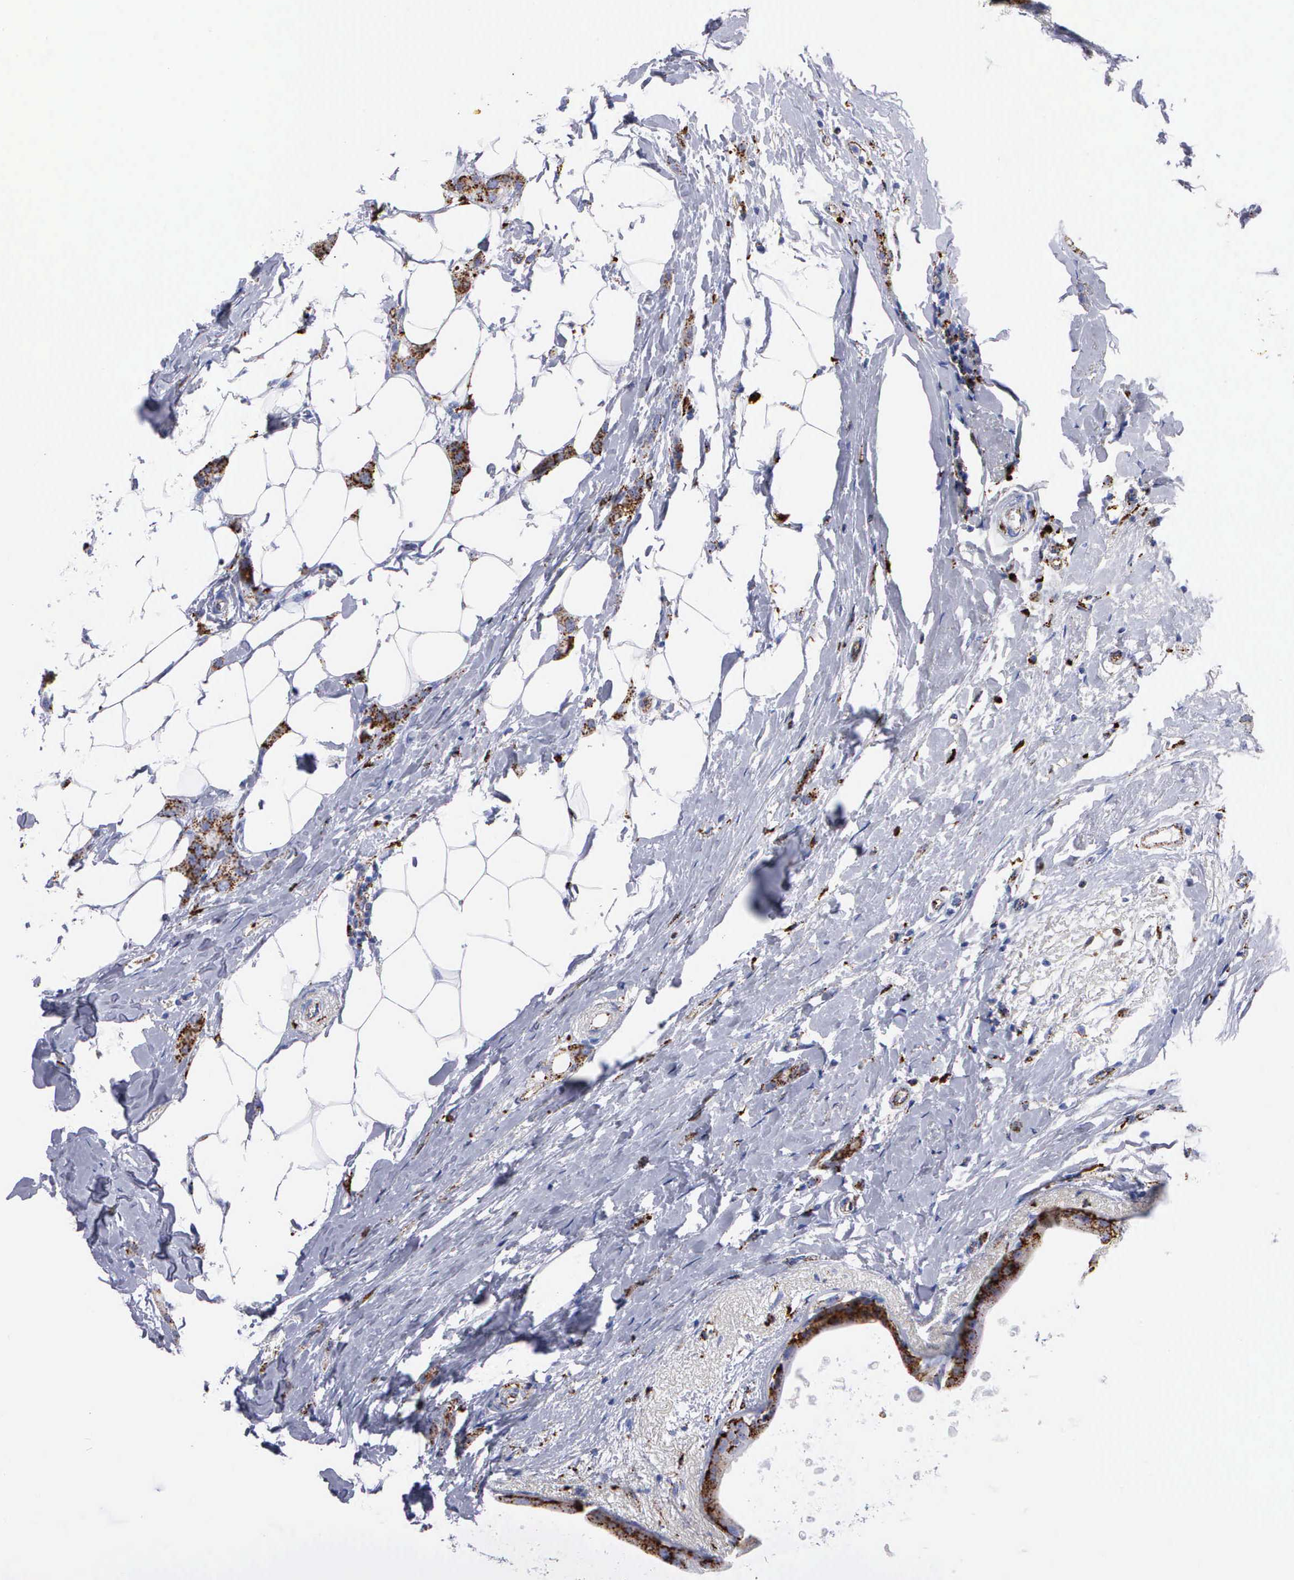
{"staining": {"intensity": "moderate", "quantity": "25%-75%", "location": "cytoplasmic/membranous"}, "tissue": "breast cancer", "cell_type": "Tumor cells", "image_type": "cancer", "snomed": [{"axis": "morphology", "description": "Lobular carcinoma"}, {"axis": "topography", "description": "Breast"}], "caption": "Protein positivity by IHC reveals moderate cytoplasmic/membranous expression in approximately 25%-75% of tumor cells in breast cancer (lobular carcinoma).", "gene": "CTSH", "patient": {"sex": "female", "age": 55}}